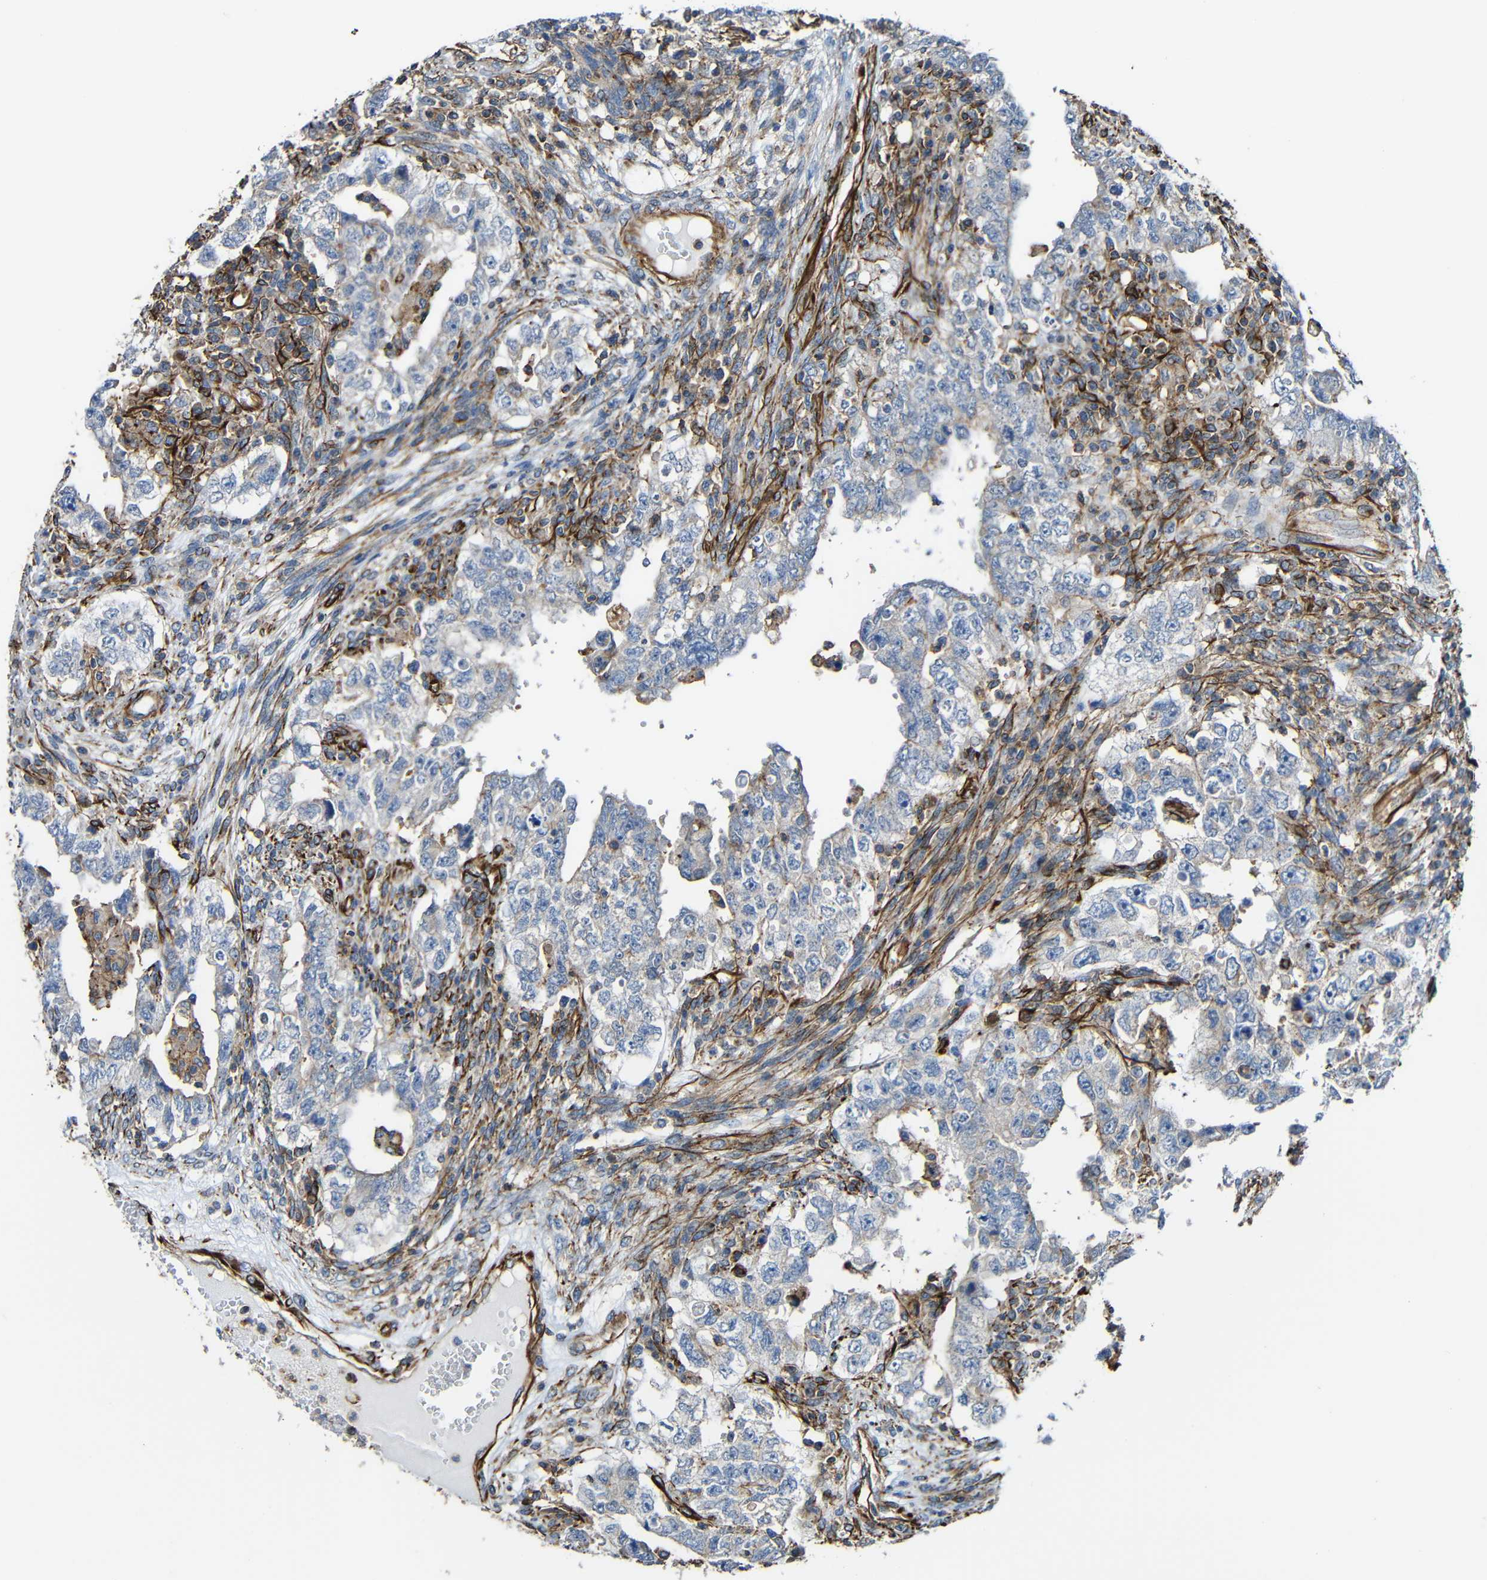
{"staining": {"intensity": "weak", "quantity": "<25%", "location": "cytoplasmic/membranous"}, "tissue": "testis cancer", "cell_type": "Tumor cells", "image_type": "cancer", "snomed": [{"axis": "morphology", "description": "Carcinoma, Embryonal, NOS"}, {"axis": "topography", "description": "Testis"}], "caption": "Testis embryonal carcinoma stained for a protein using immunohistochemistry displays no positivity tumor cells.", "gene": "IGSF10", "patient": {"sex": "male", "age": 26}}